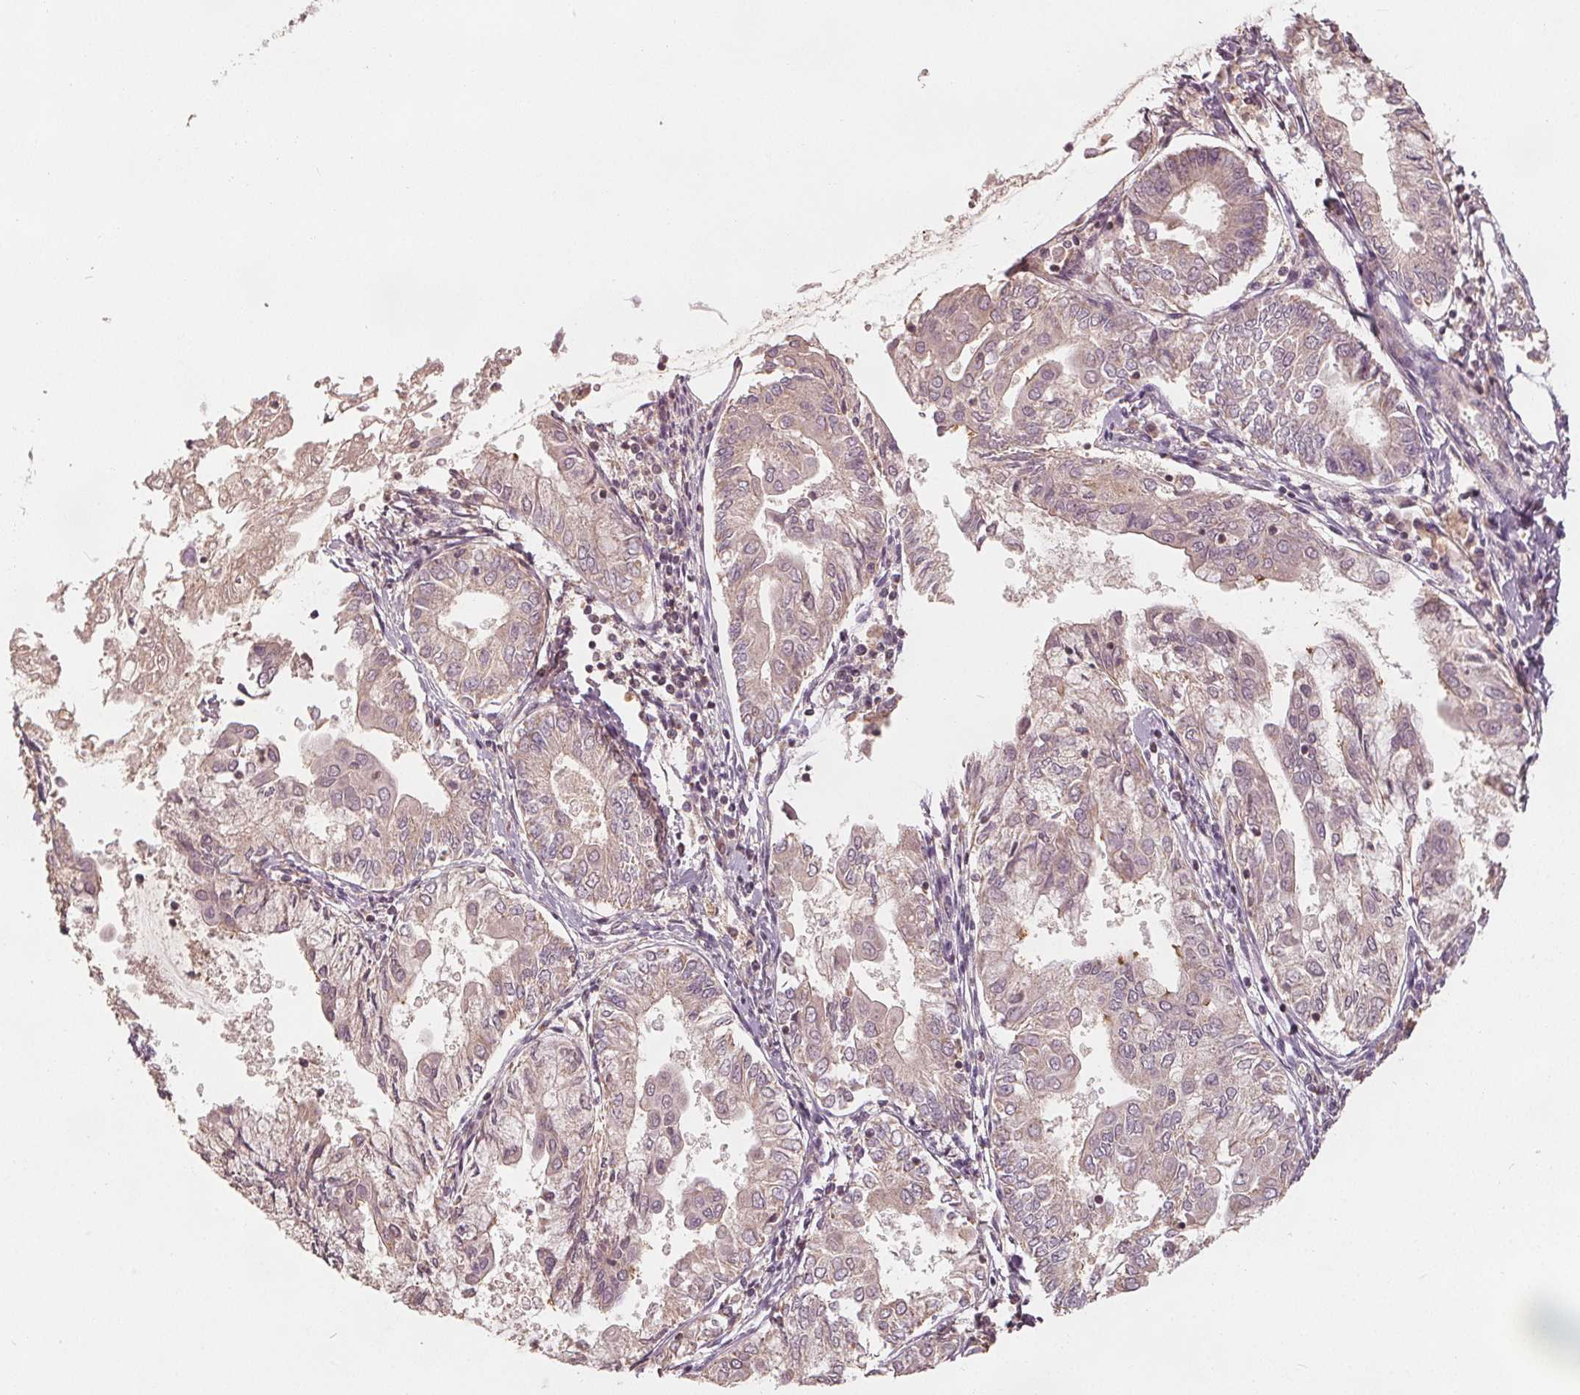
{"staining": {"intensity": "weak", "quantity": "25%-75%", "location": "cytoplasmic/membranous"}, "tissue": "endometrial cancer", "cell_type": "Tumor cells", "image_type": "cancer", "snomed": [{"axis": "morphology", "description": "Adenocarcinoma, NOS"}, {"axis": "topography", "description": "Endometrium"}], "caption": "Protein analysis of endometrial adenocarcinoma tissue displays weak cytoplasmic/membranous expression in about 25%-75% of tumor cells.", "gene": "GNB2", "patient": {"sex": "female", "age": 68}}